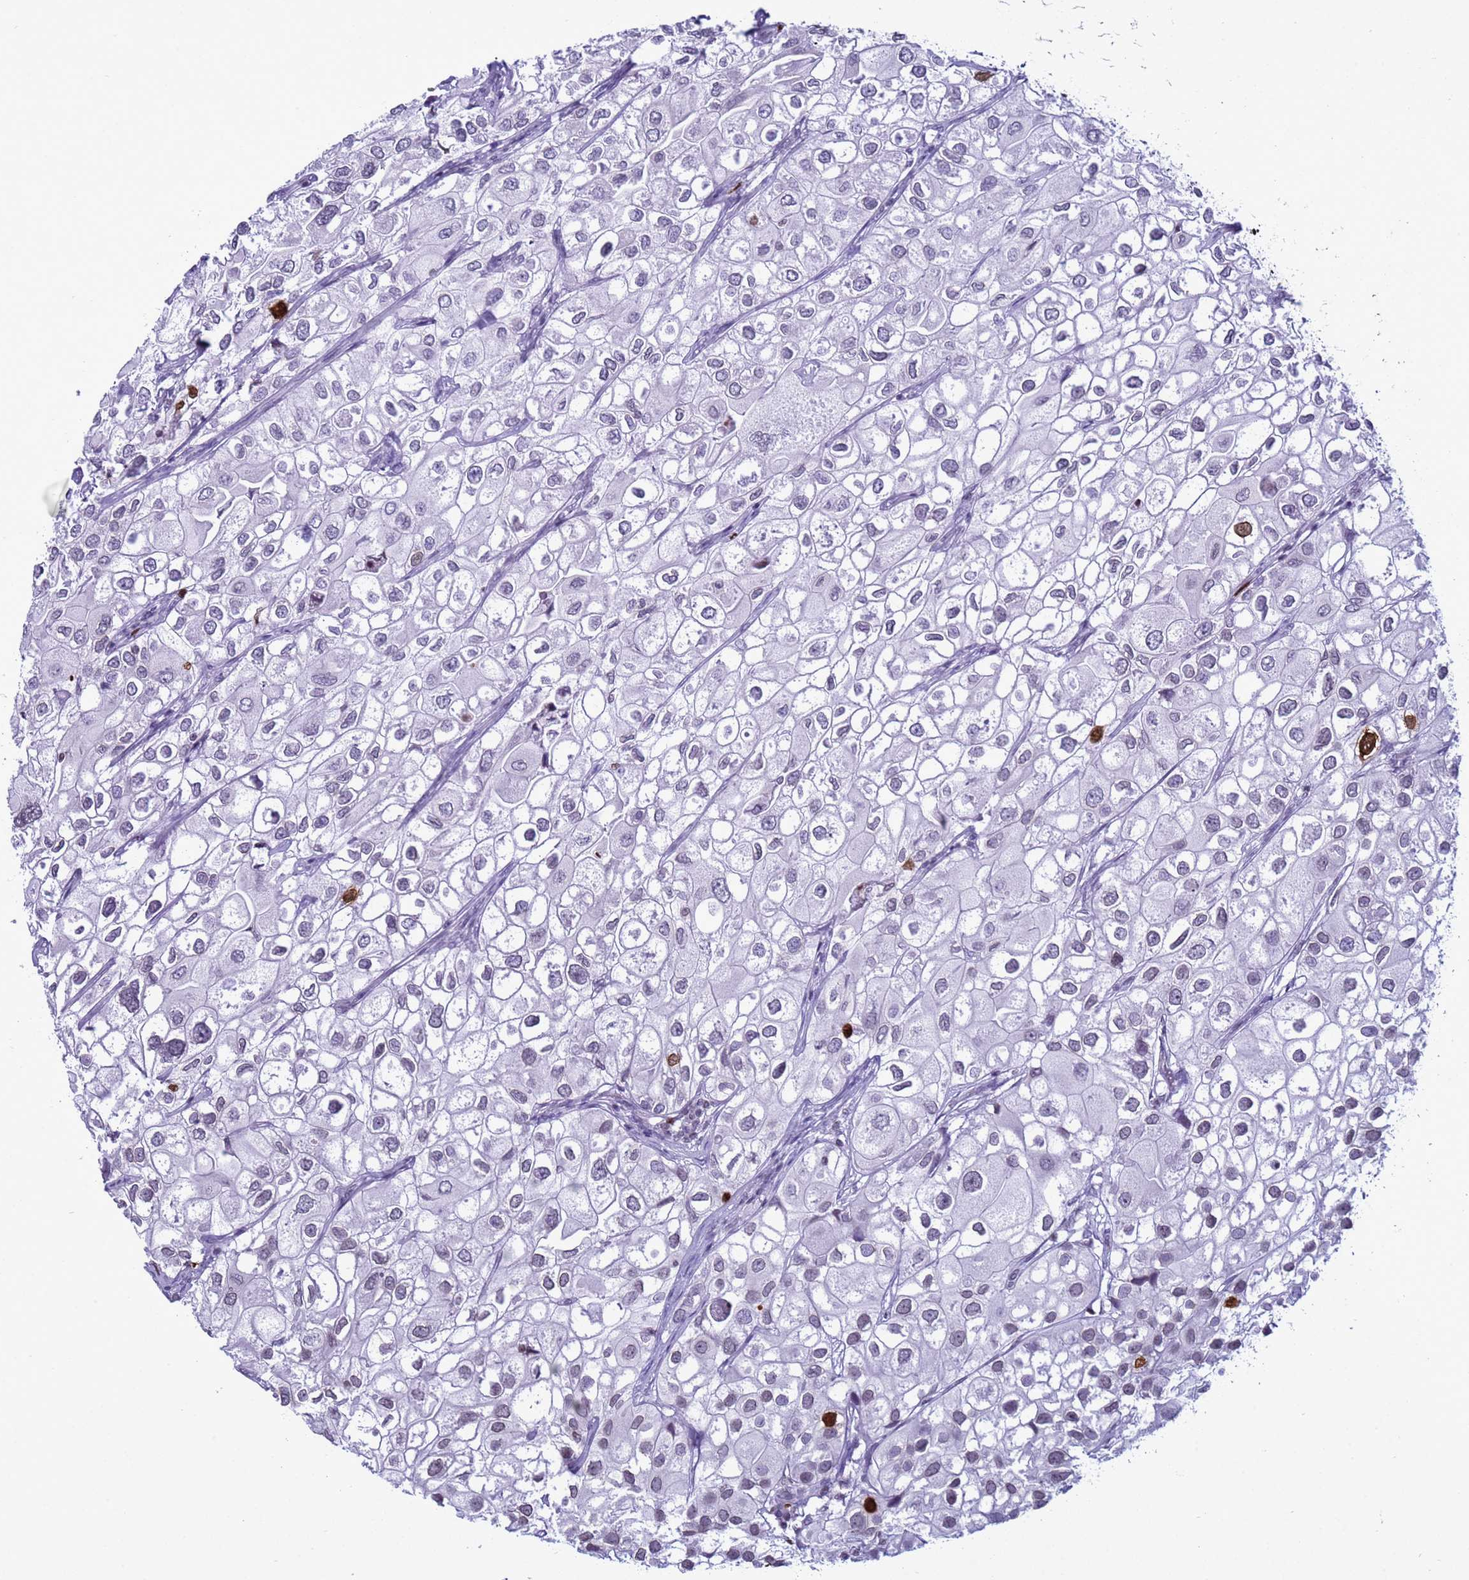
{"staining": {"intensity": "strong", "quantity": "<25%", "location": "nuclear"}, "tissue": "urothelial cancer", "cell_type": "Tumor cells", "image_type": "cancer", "snomed": [{"axis": "morphology", "description": "Urothelial carcinoma, High grade"}, {"axis": "topography", "description": "Urinary bladder"}], "caption": "Immunohistochemistry histopathology image of human urothelial cancer stained for a protein (brown), which displays medium levels of strong nuclear staining in approximately <25% of tumor cells.", "gene": "H4C8", "patient": {"sex": "male", "age": 64}}